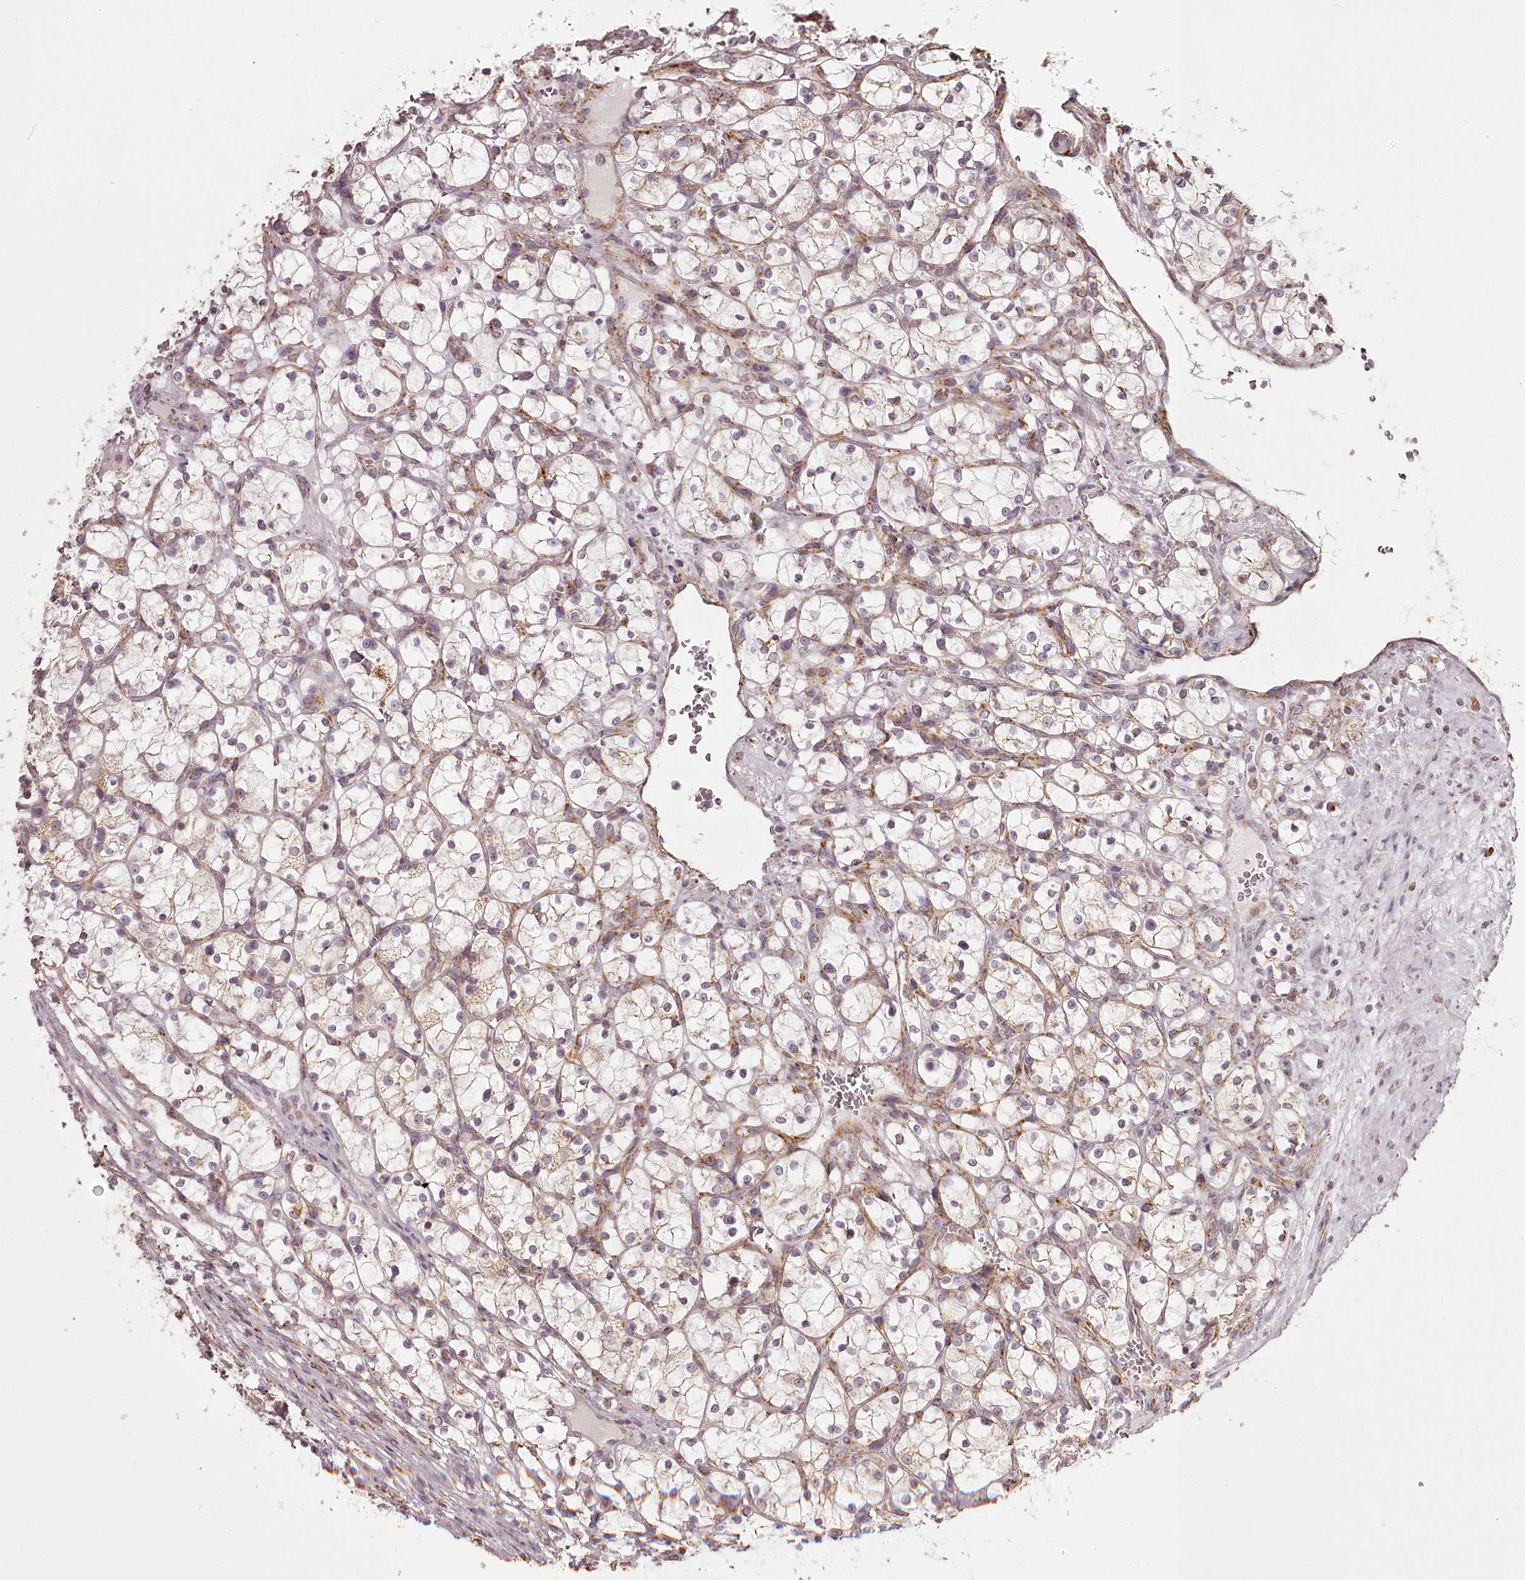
{"staining": {"intensity": "moderate", "quantity": "<25%", "location": "cytoplasmic/membranous"}, "tissue": "renal cancer", "cell_type": "Tumor cells", "image_type": "cancer", "snomed": [{"axis": "morphology", "description": "Adenocarcinoma, NOS"}, {"axis": "topography", "description": "Kidney"}], "caption": "Immunohistochemical staining of human renal cancer displays low levels of moderate cytoplasmic/membranous protein positivity in approximately <25% of tumor cells.", "gene": "CHCHD2", "patient": {"sex": "female", "age": 69}}